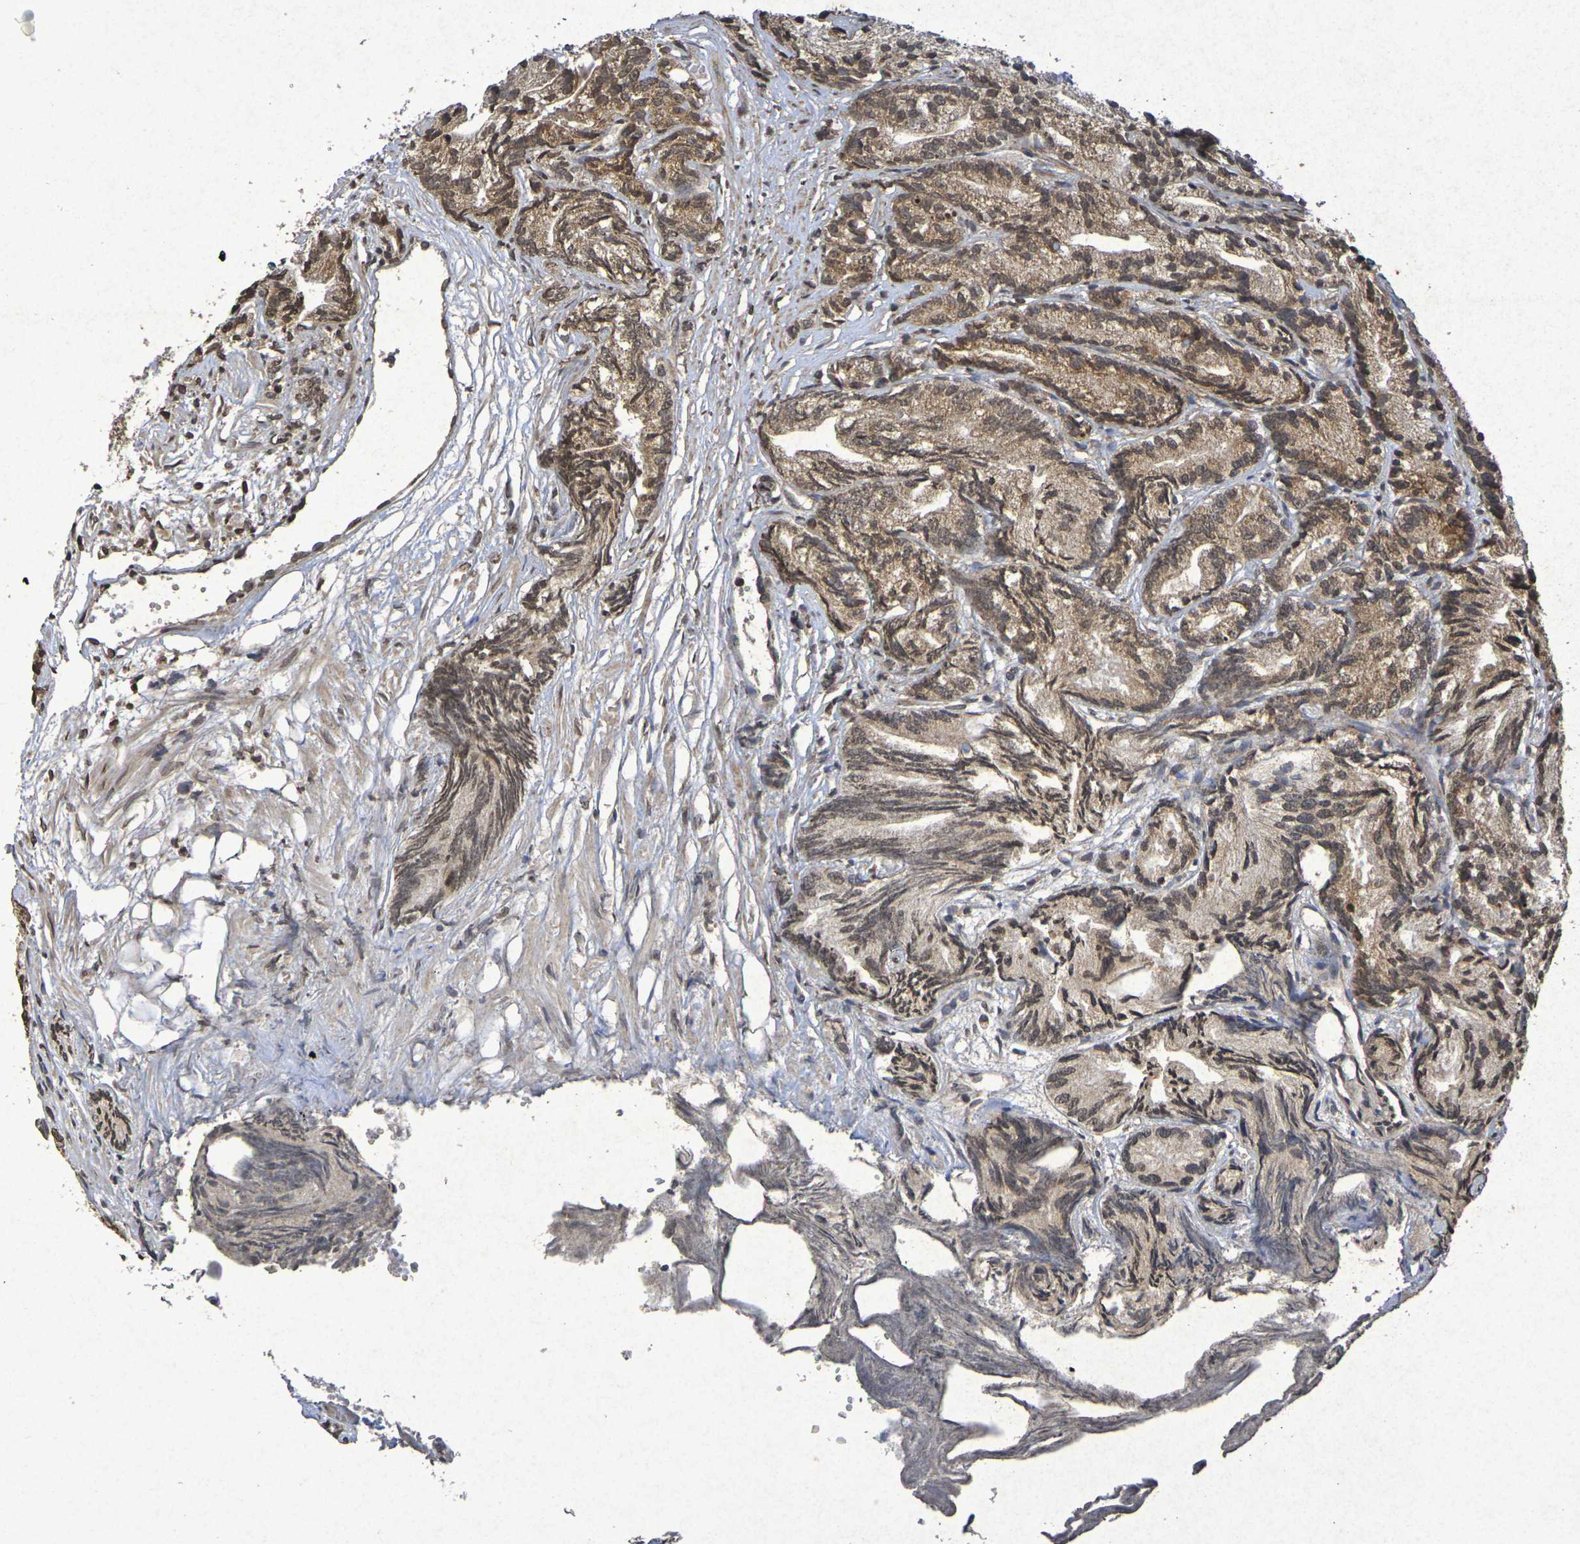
{"staining": {"intensity": "moderate", "quantity": ">75%", "location": "cytoplasmic/membranous,nuclear"}, "tissue": "prostate cancer", "cell_type": "Tumor cells", "image_type": "cancer", "snomed": [{"axis": "morphology", "description": "Adenocarcinoma, Low grade"}, {"axis": "topography", "description": "Prostate"}], "caption": "Prostate cancer (adenocarcinoma (low-grade)) stained with a protein marker reveals moderate staining in tumor cells.", "gene": "GUCY1A2", "patient": {"sex": "male", "age": 89}}